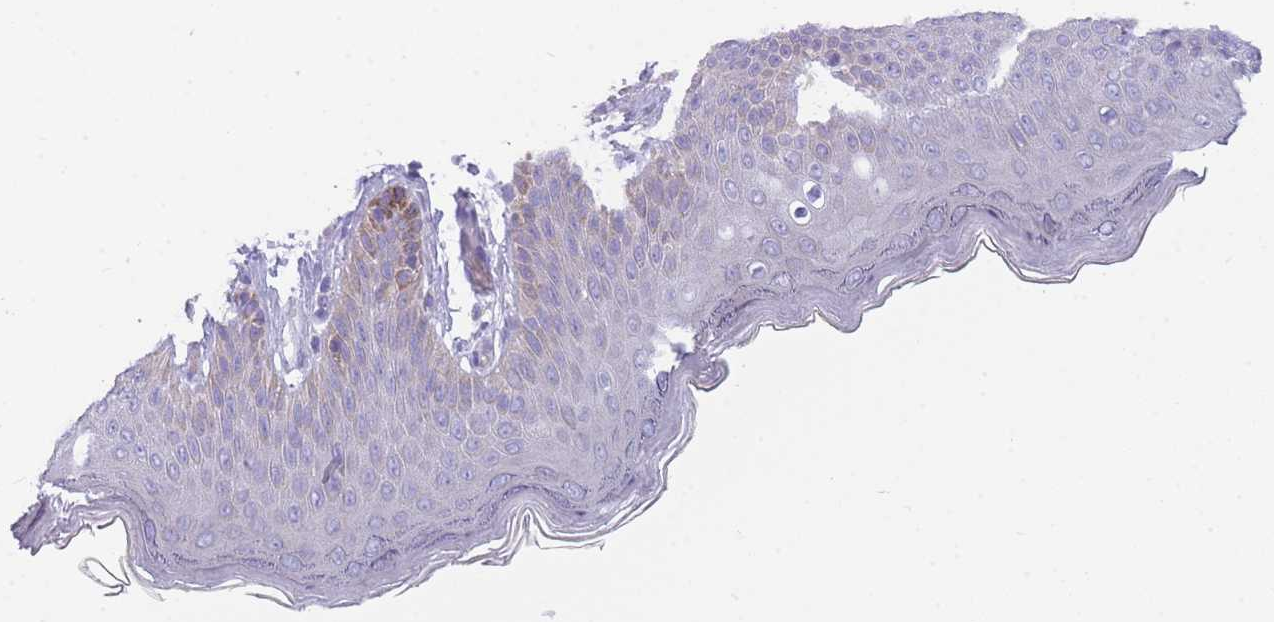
{"staining": {"intensity": "weak", "quantity": "<25%", "location": "cytoplasmic/membranous"}, "tissue": "skin", "cell_type": "Epidermal cells", "image_type": "normal", "snomed": [{"axis": "morphology", "description": "Normal tissue, NOS"}, {"axis": "topography", "description": "Anal"}], "caption": "High magnification brightfield microscopy of benign skin stained with DAB (brown) and counterstained with hematoxylin (blue): epidermal cells show no significant positivity.", "gene": "DHRS11", "patient": {"sex": "female", "age": 40}}